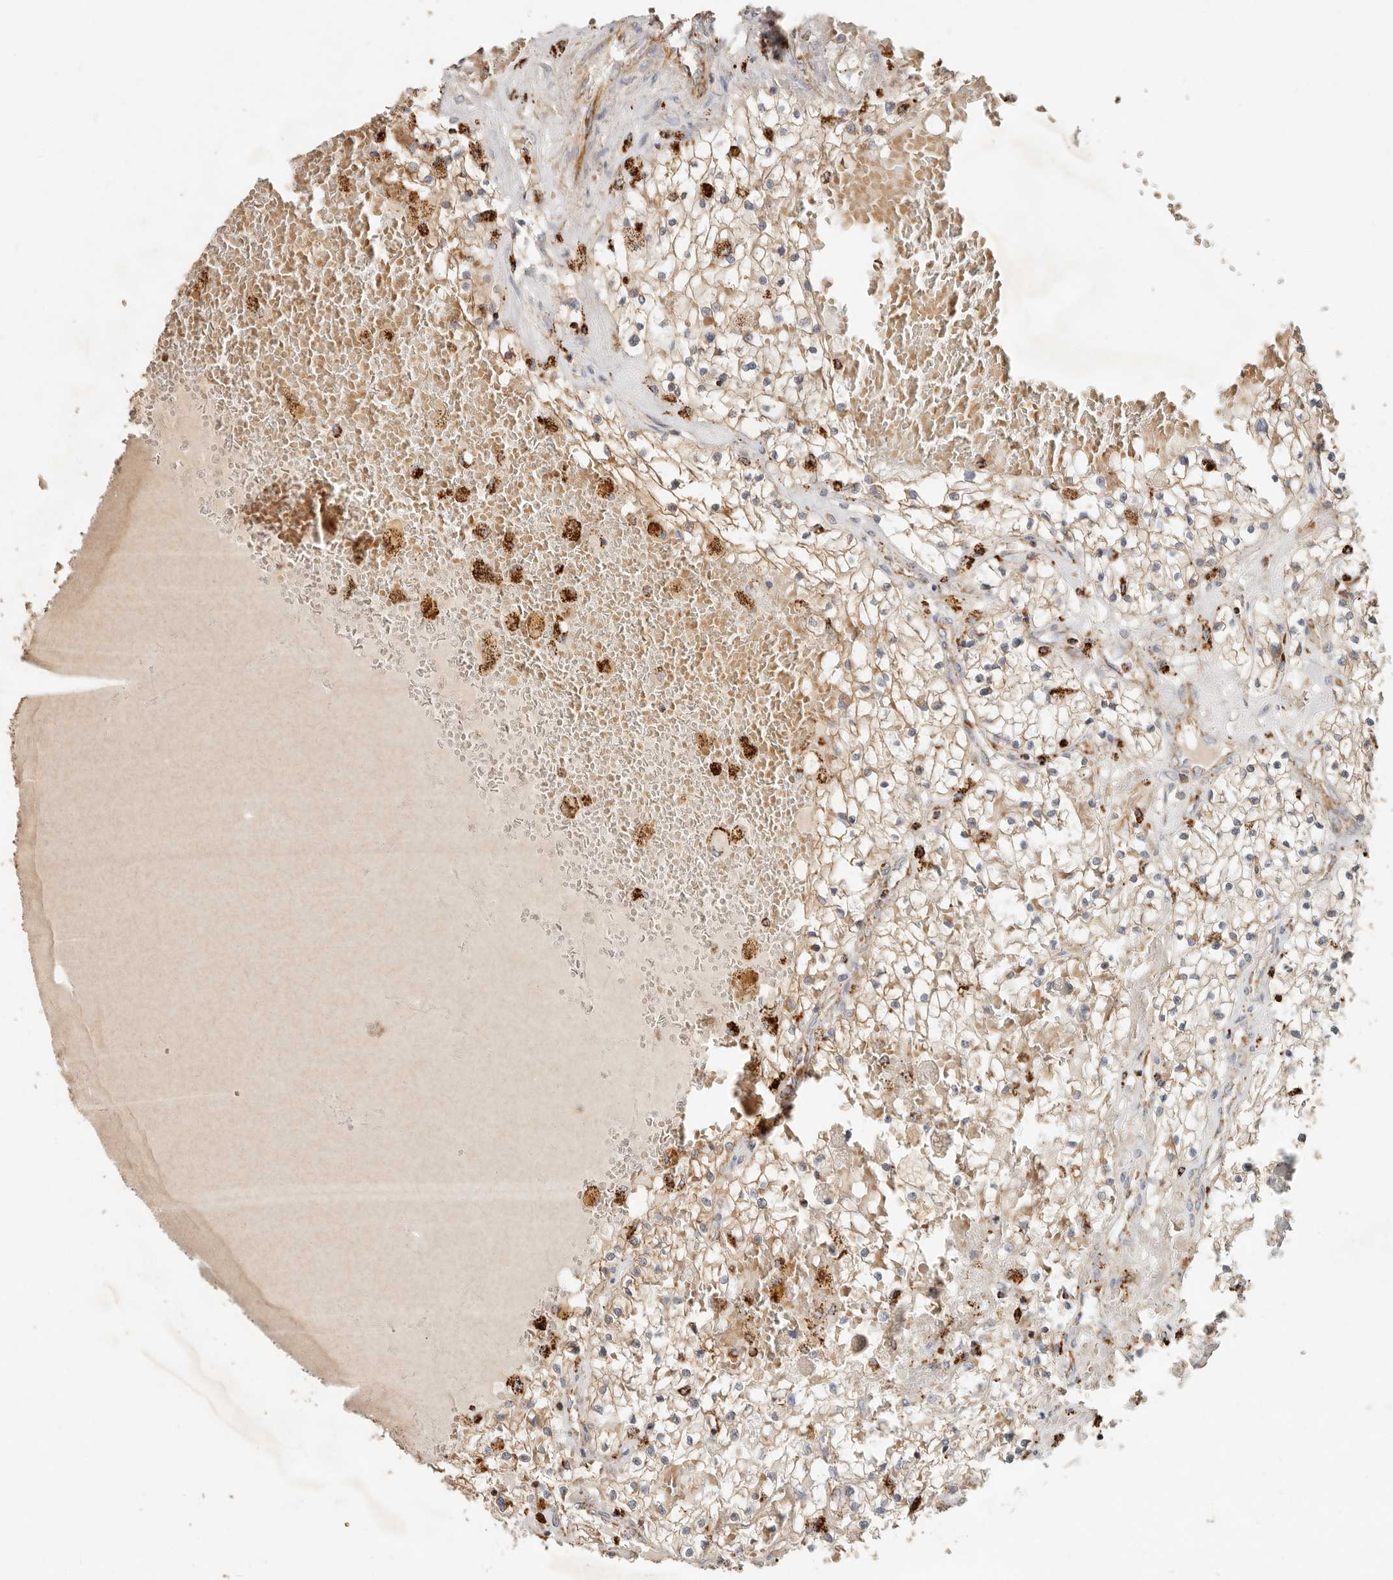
{"staining": {"intensity": "moderate", "quantity": ">75%", "location": "cytoplasmic/membranous"}, "tissue": "renal cancer", "cell_type": "Tumor cells", "image_type": "cancer", "snomed": [{"axis": "morphology", "description": "Normal tissue, NOS"}, {"axis": "morphology", "description": "Adenocarcinoma, NOS"}, {"axis": "topography", "description": "Kidney"}], "caption": "Protein staining shows moderate cytoplasmic/membranous positivity in approximately >75% of tumor cells in adenocarcinoma (renal).", "gene": "ARHGEF10L", "patient": {"sex": "male", "age": 68}}